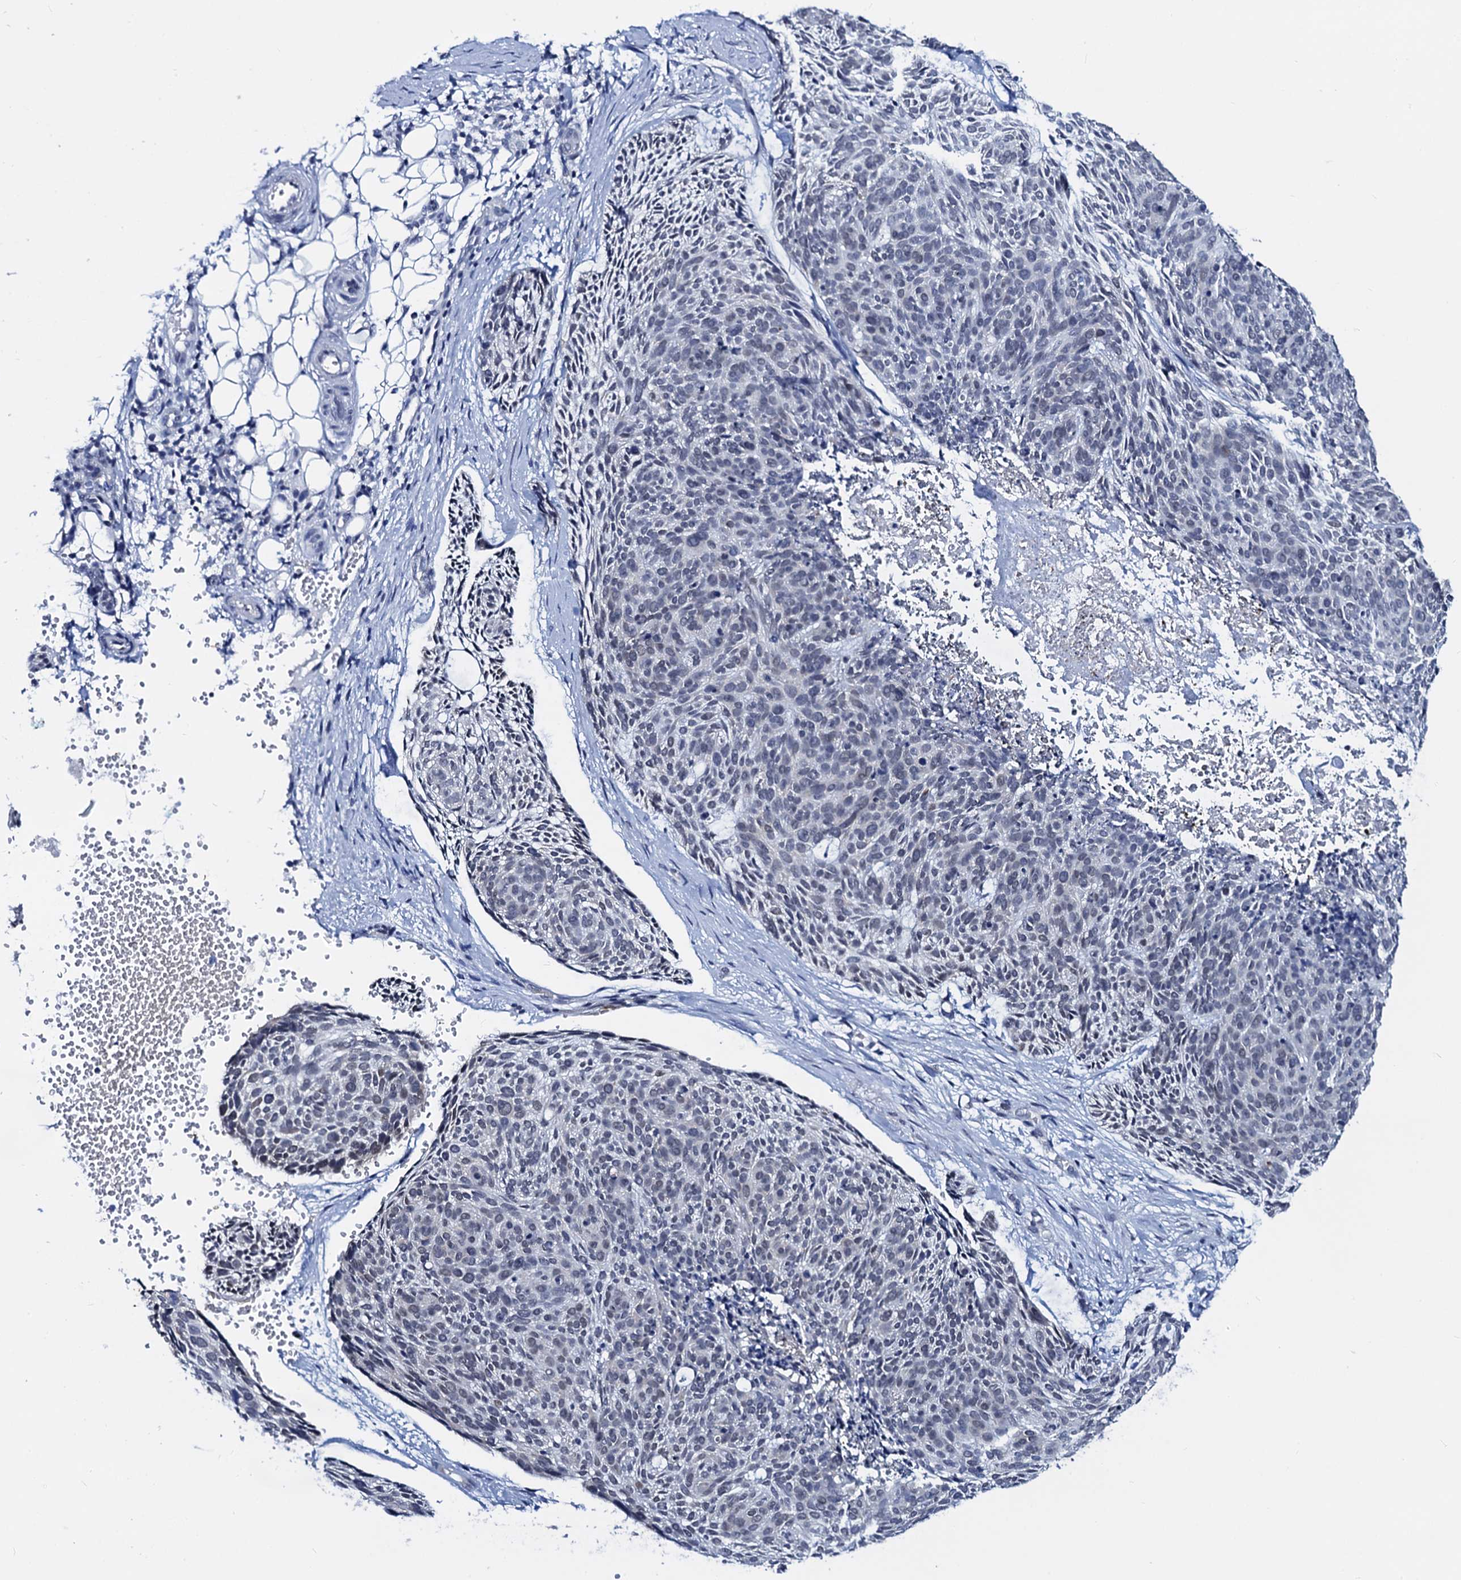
{"staining": {"intensity": "negative", "quantity": "none", "location": "none"}, "tissue": "skin cancer", "cell_type": "Tumor cells", "image_type": "cancer", "snomed": [{"axis": "morphology", "description": "Normal tissue, NOS"}, {"axis": "morphology", "description": "Basal cell carcinoma"}, {"axis": "topography", "description": "Skin"}], "caption": "Histopathology image shows no significant protein expression in tumor cells of skin basal cell carcinoma. Brightfield microscopy of IHC stained with DAB (3,3'-diaminobenzidine) (brown) and hematoxylin (blue), captured at high magnification.", "gene": "C16orf87", "patient": {"sex": "male", "age": 66}}